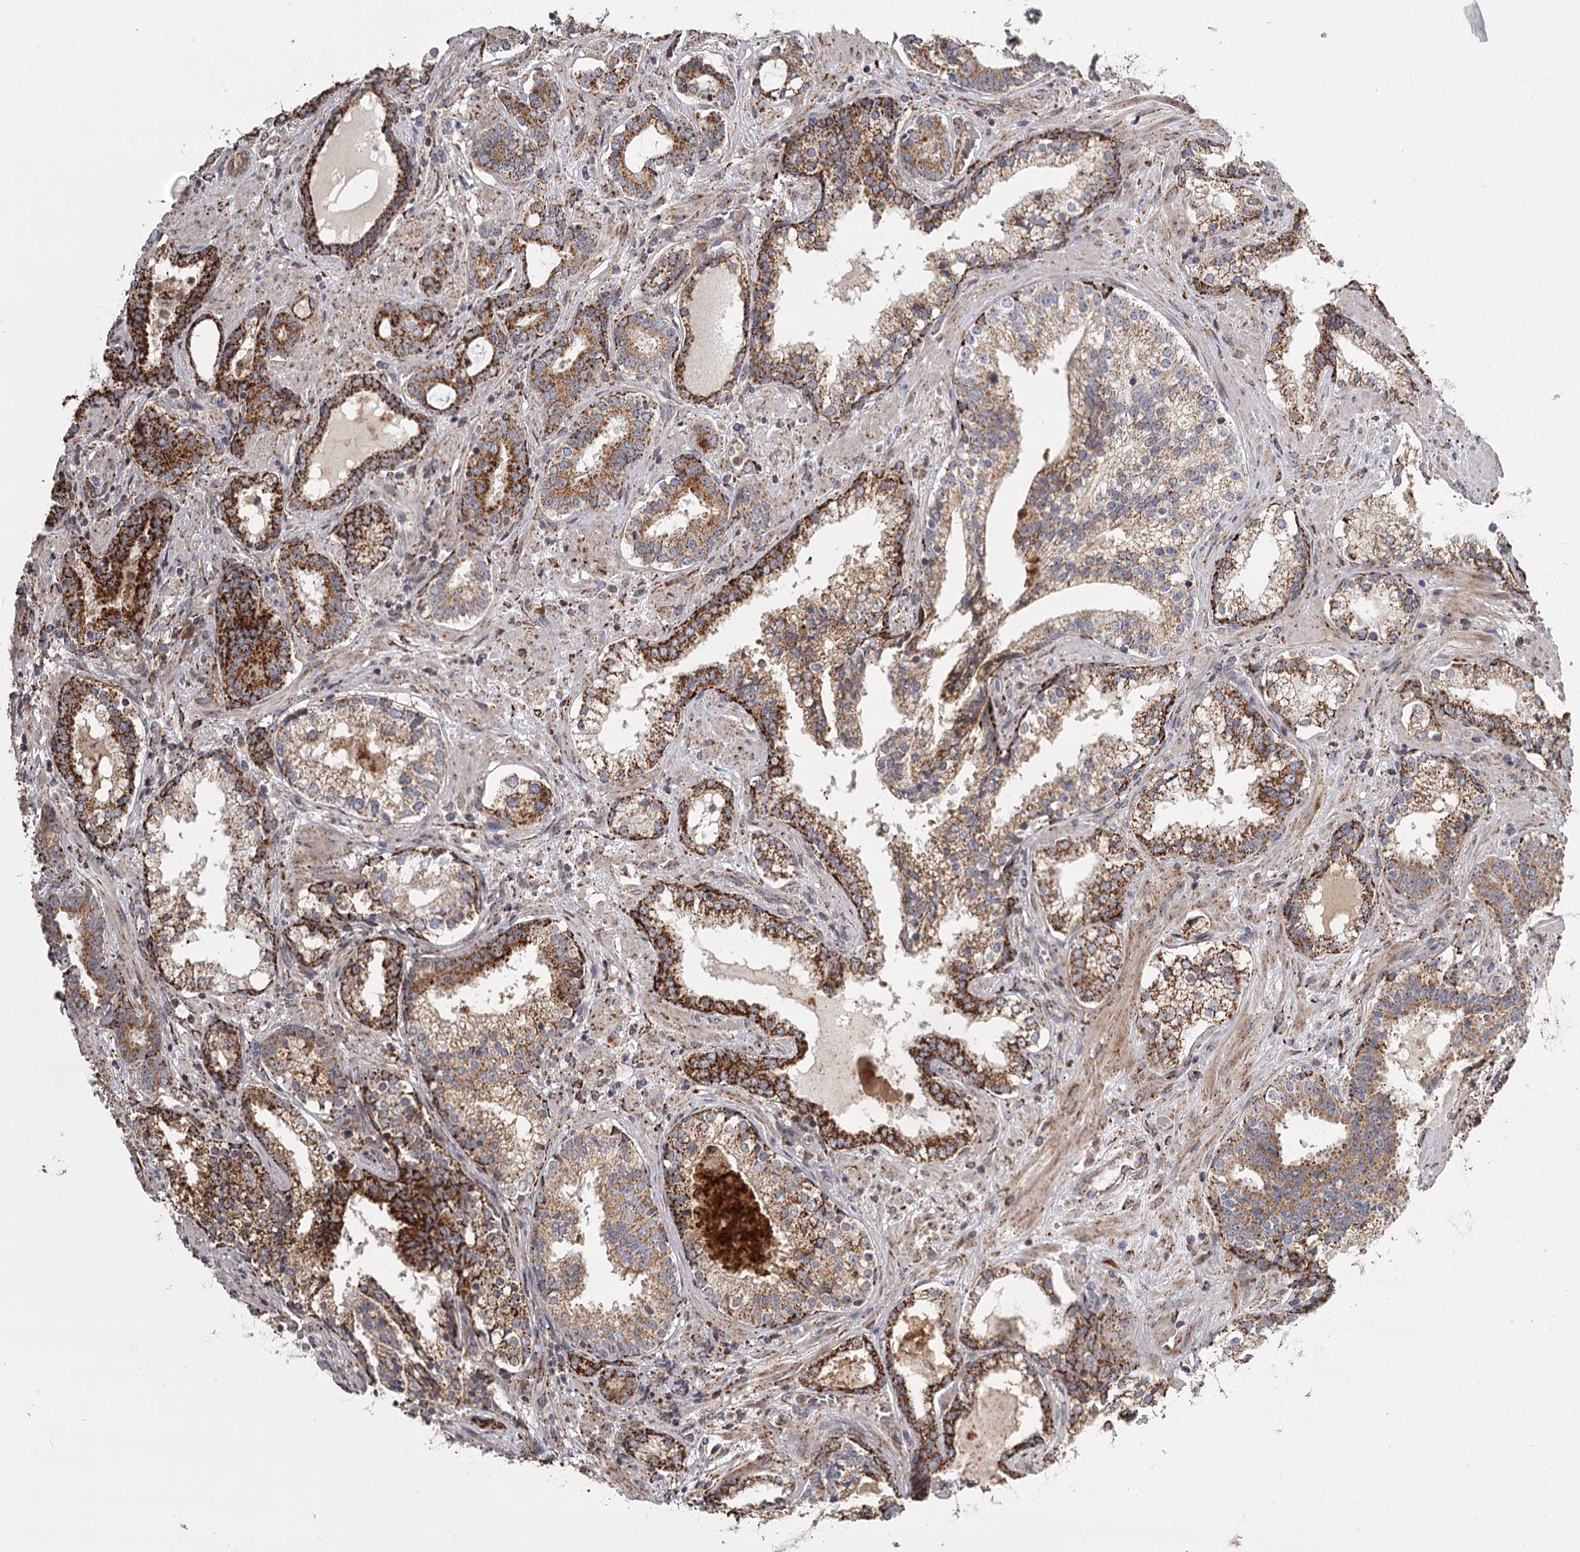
{"staining": {"intensity": "moderate", "quantity": ">75%", "location": "cytoplasmic/membranous"}, "tissue": "prostate cancer", "cell_type": "Tumor cells", "image_type": "cancer", "snomed": [{"axis": "morphology", "description": "Adenocarcinoma, High grade"}, {"axis": "topography", "description": "Prostate"}], "caption": "This histopathology image reveals immunohistochemistry (IHC) staining of human prostate high-grade adenocarcinoma, with medium moderate cytoplasmic/membranous positivity in approximately >75% of tumor cells.", "gene": "CDC123", "patient": {"sex": "male", "age": 58}}